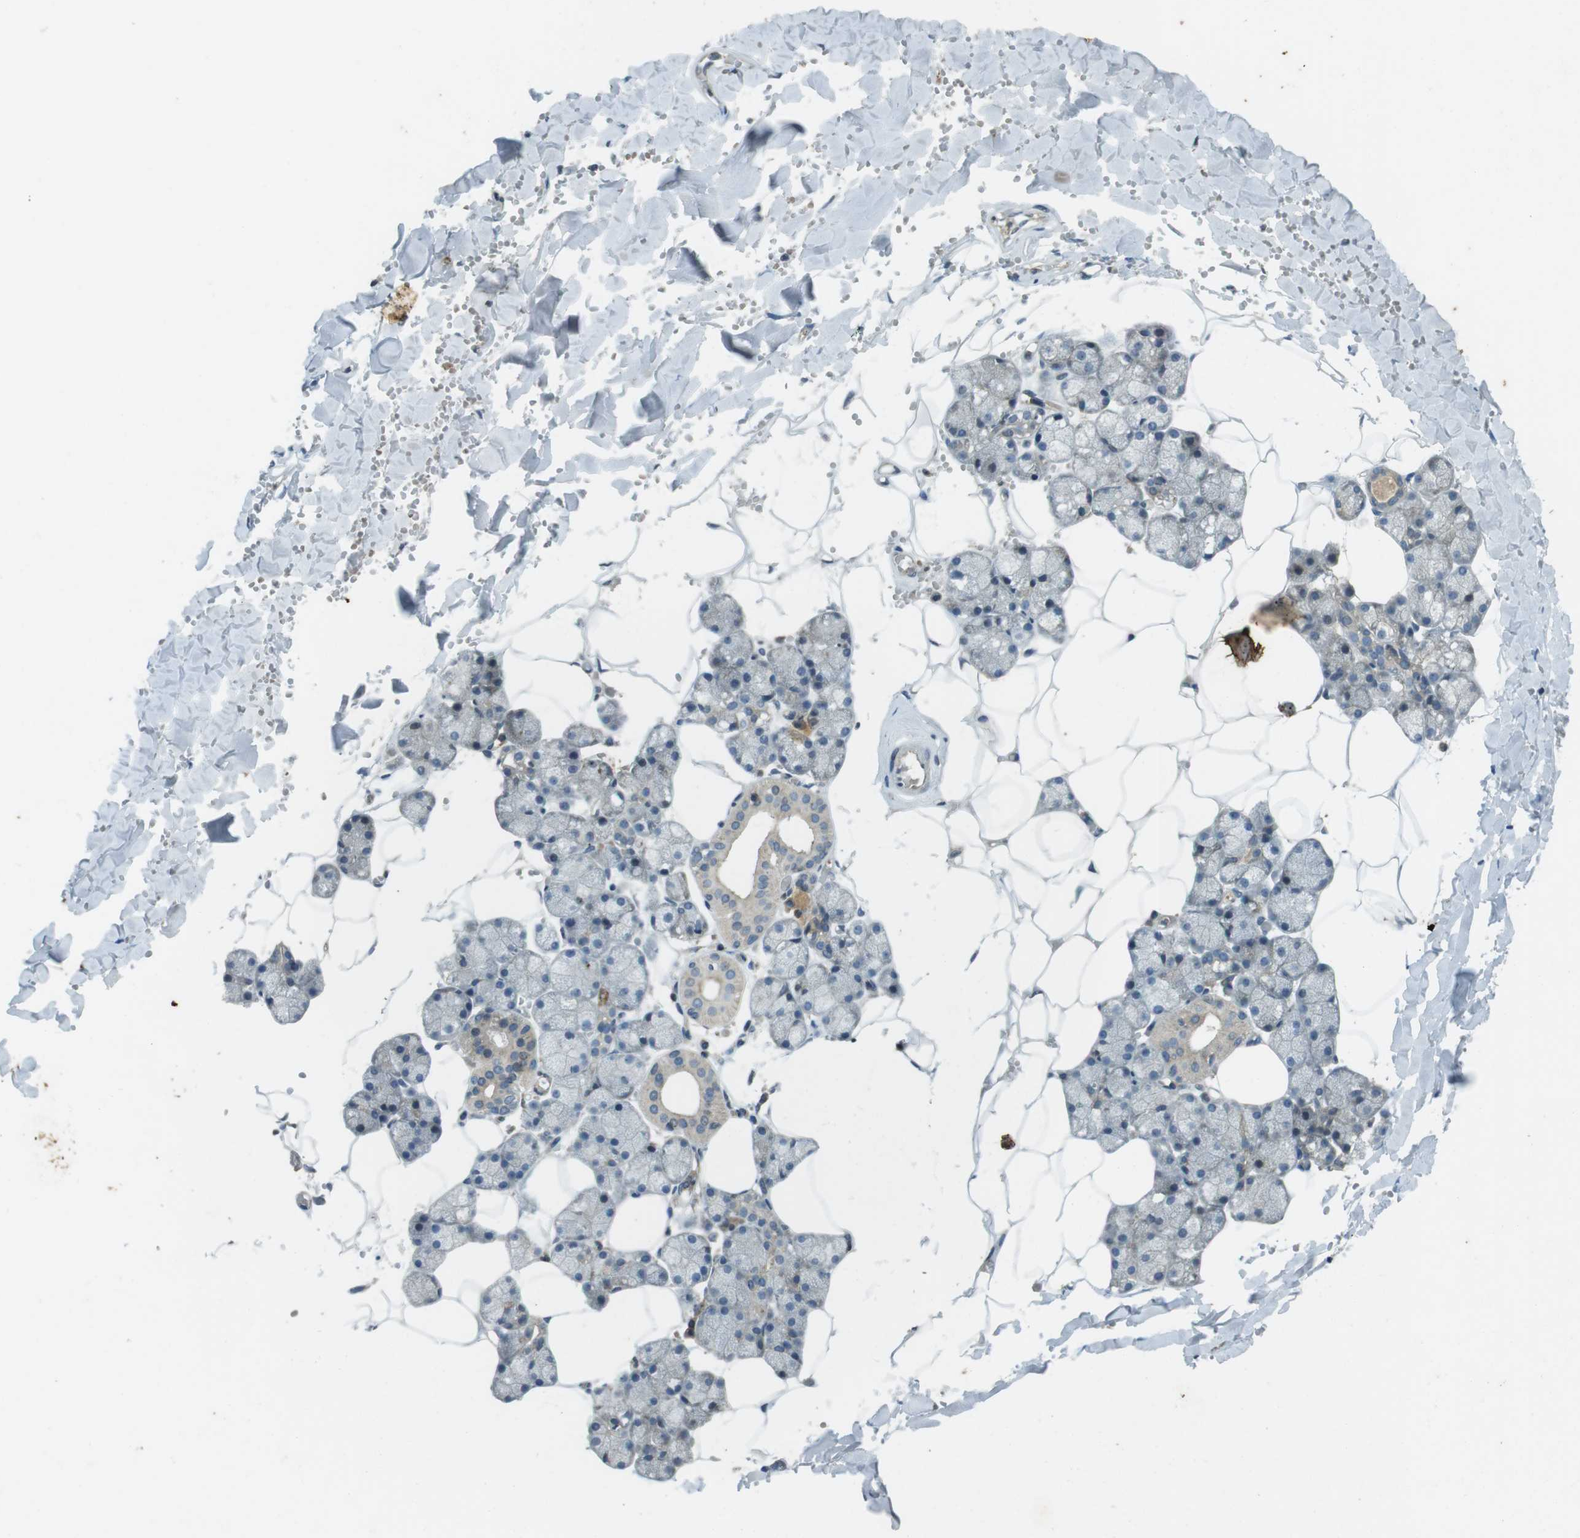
{"staining": {"intensity": "weak", "quantity": "<25%", "location": "cytoplasmic/membranous"}, "tissue": "salivary gland", "cell_type": "Glandular cells", "image_type": "normal", "snomed": [{"axis": "morphology", "description": "Normal tissue, NOS"}, {"axis": "topography", "description": "Salivary gland"}], "caption": "Immunohistochemistry (IHC) of unremarkable salivary gland reveals no expression in glandular cells.", "gene": "ZYX", "patient": {"sex": "male", "age": 62}}